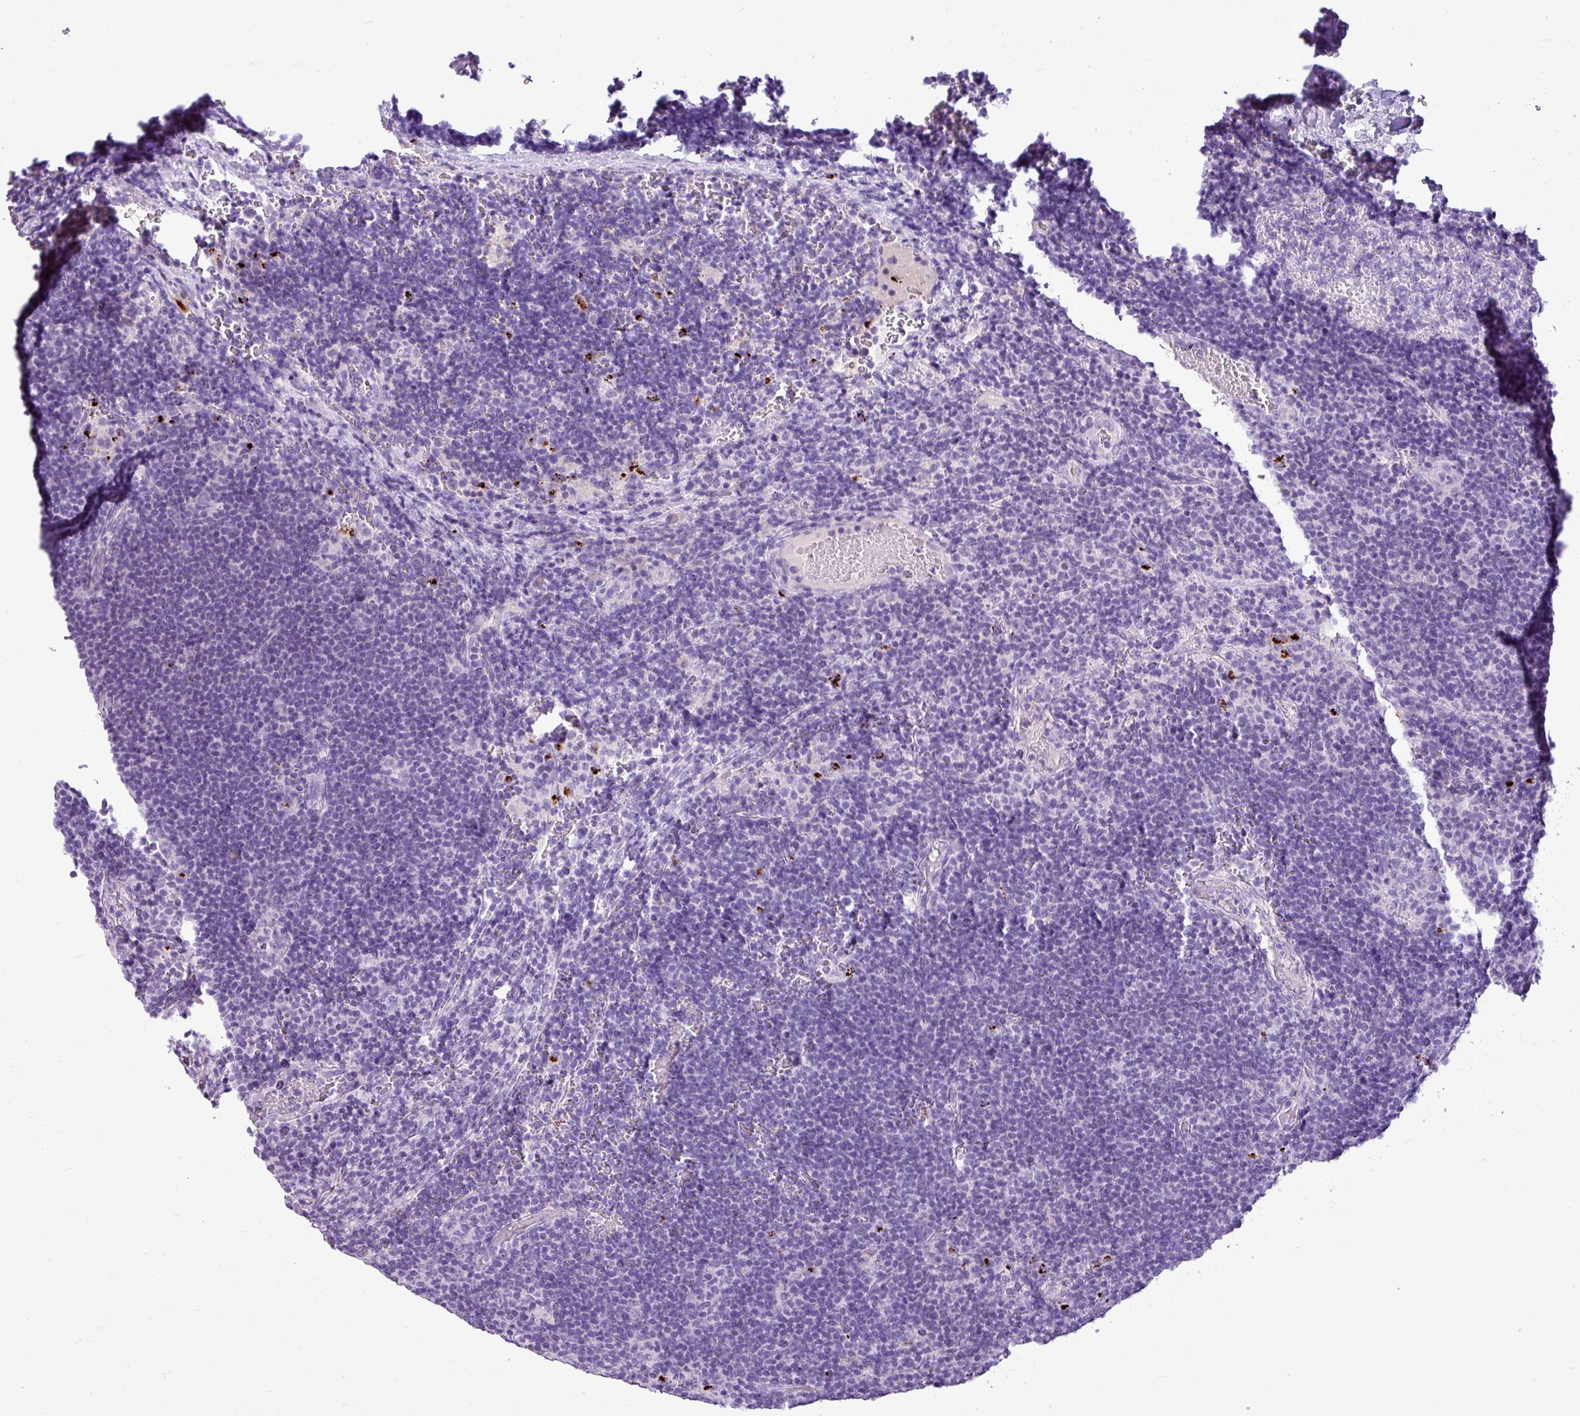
{"staining": {"intensity": "negative", "quantity": "none", "location": "none"}, "tissue": "lymphoma", "cell_type": "Tumor cells", "image_type": "cancer", "snomed": [{"axis": "morphology", "description": "Hodgkin's disease, NOS"}, {"axis": "topography", "description": "Lymph node"}], "caption": "Immunohistochemistry micrograph of neoplastic tissue: lymphoma stained with DAB (3,3'-diaminobenzidine) reveals no significant protein staining in tumor cells.", "gene": "IL17A", "patient": {"sex": "female", "age": 57}}